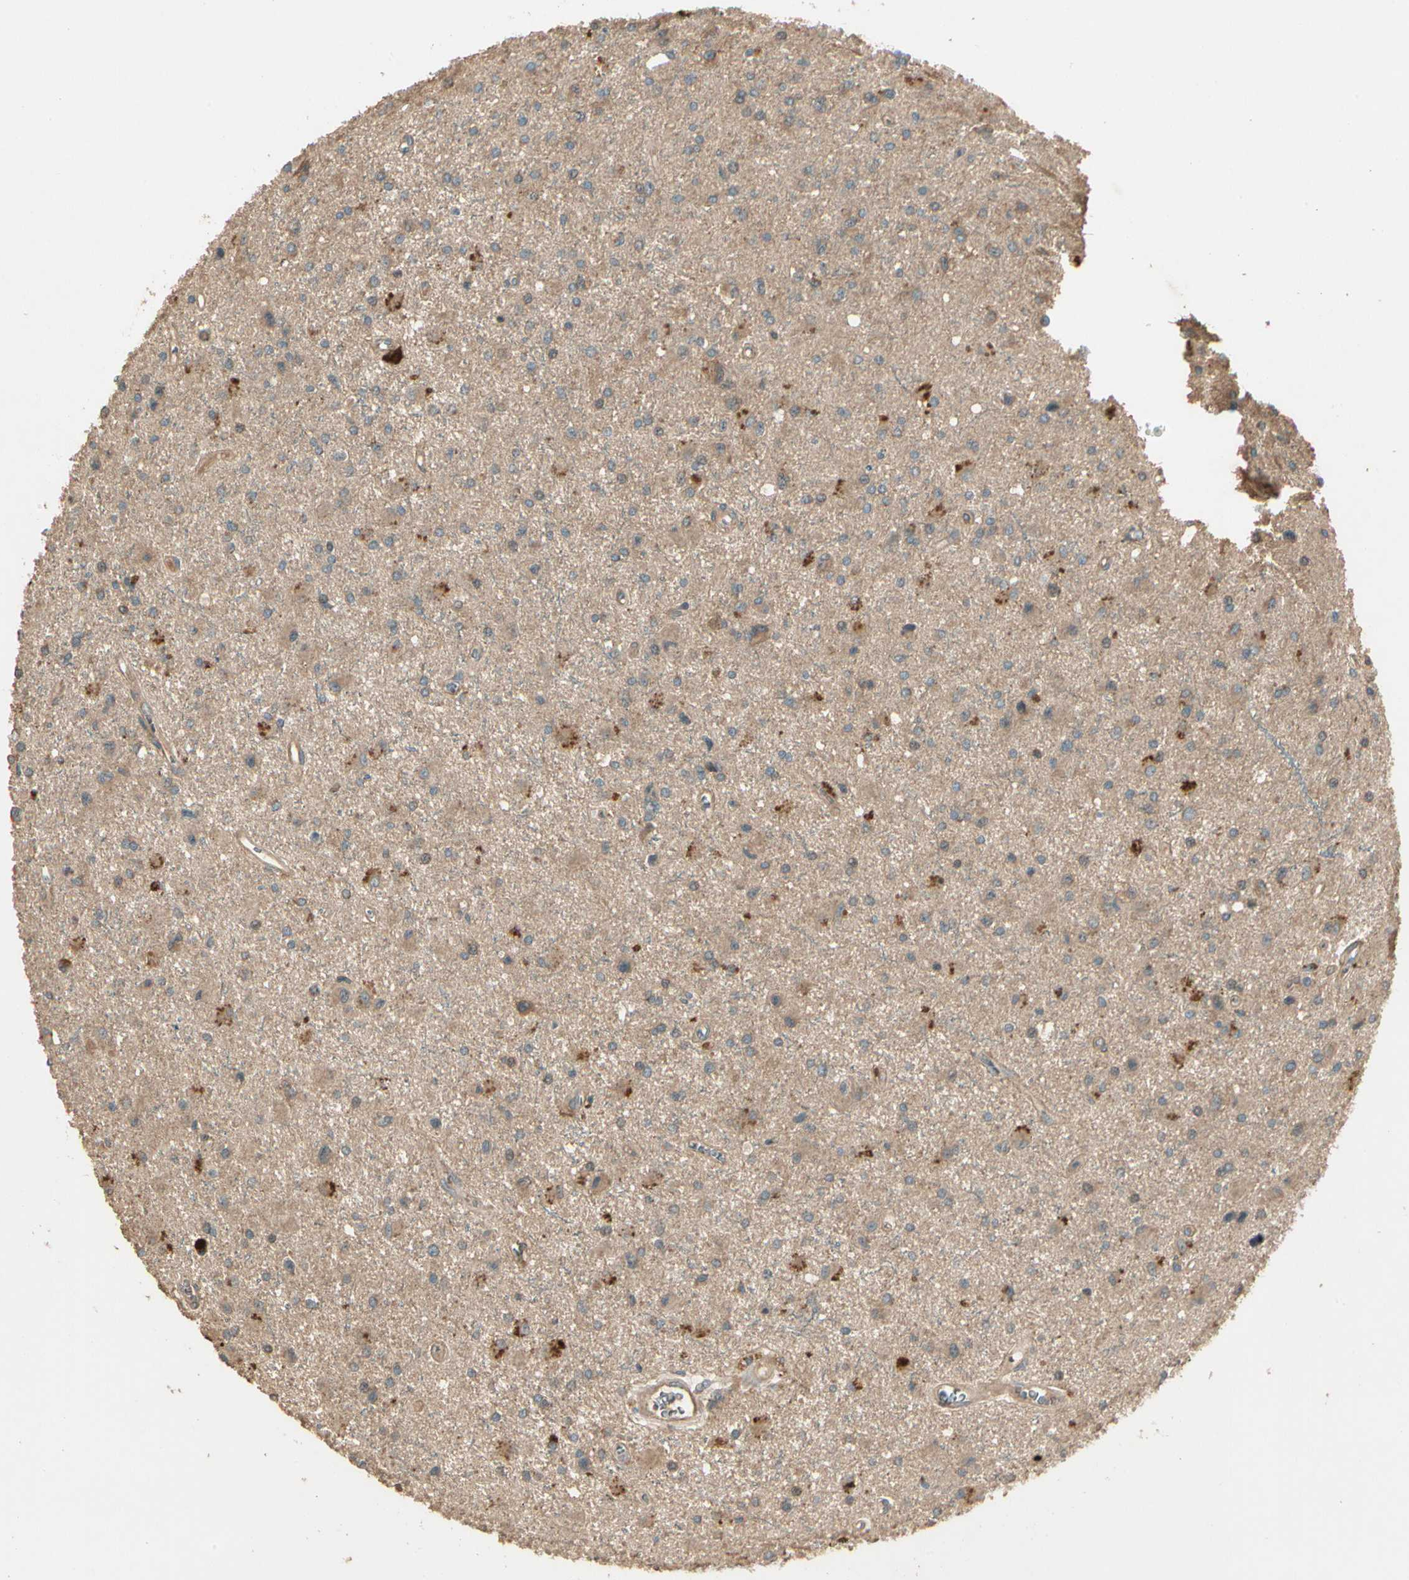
{"staining": {"intensity": "strong", "quantity": "<25%", "location": "cytoplasmic/membranous"}, "tissue": "glioma", "cell_type": "Tumor cells", "image_type": "cancer", "snomed": [{"axis": "morphology", "description": "Glioma, malignant, Low grade"}, {"axis": "topography", "description": "Brain"}], "caption": "Immunohistochemical staining of human malignant glioma (low-grade) displays strong cytoplasmic/membranous protein positivity in about <25% of tumor cells.", "gene": "ACVR1", "patient": {"sex": "male", "age": 58}}